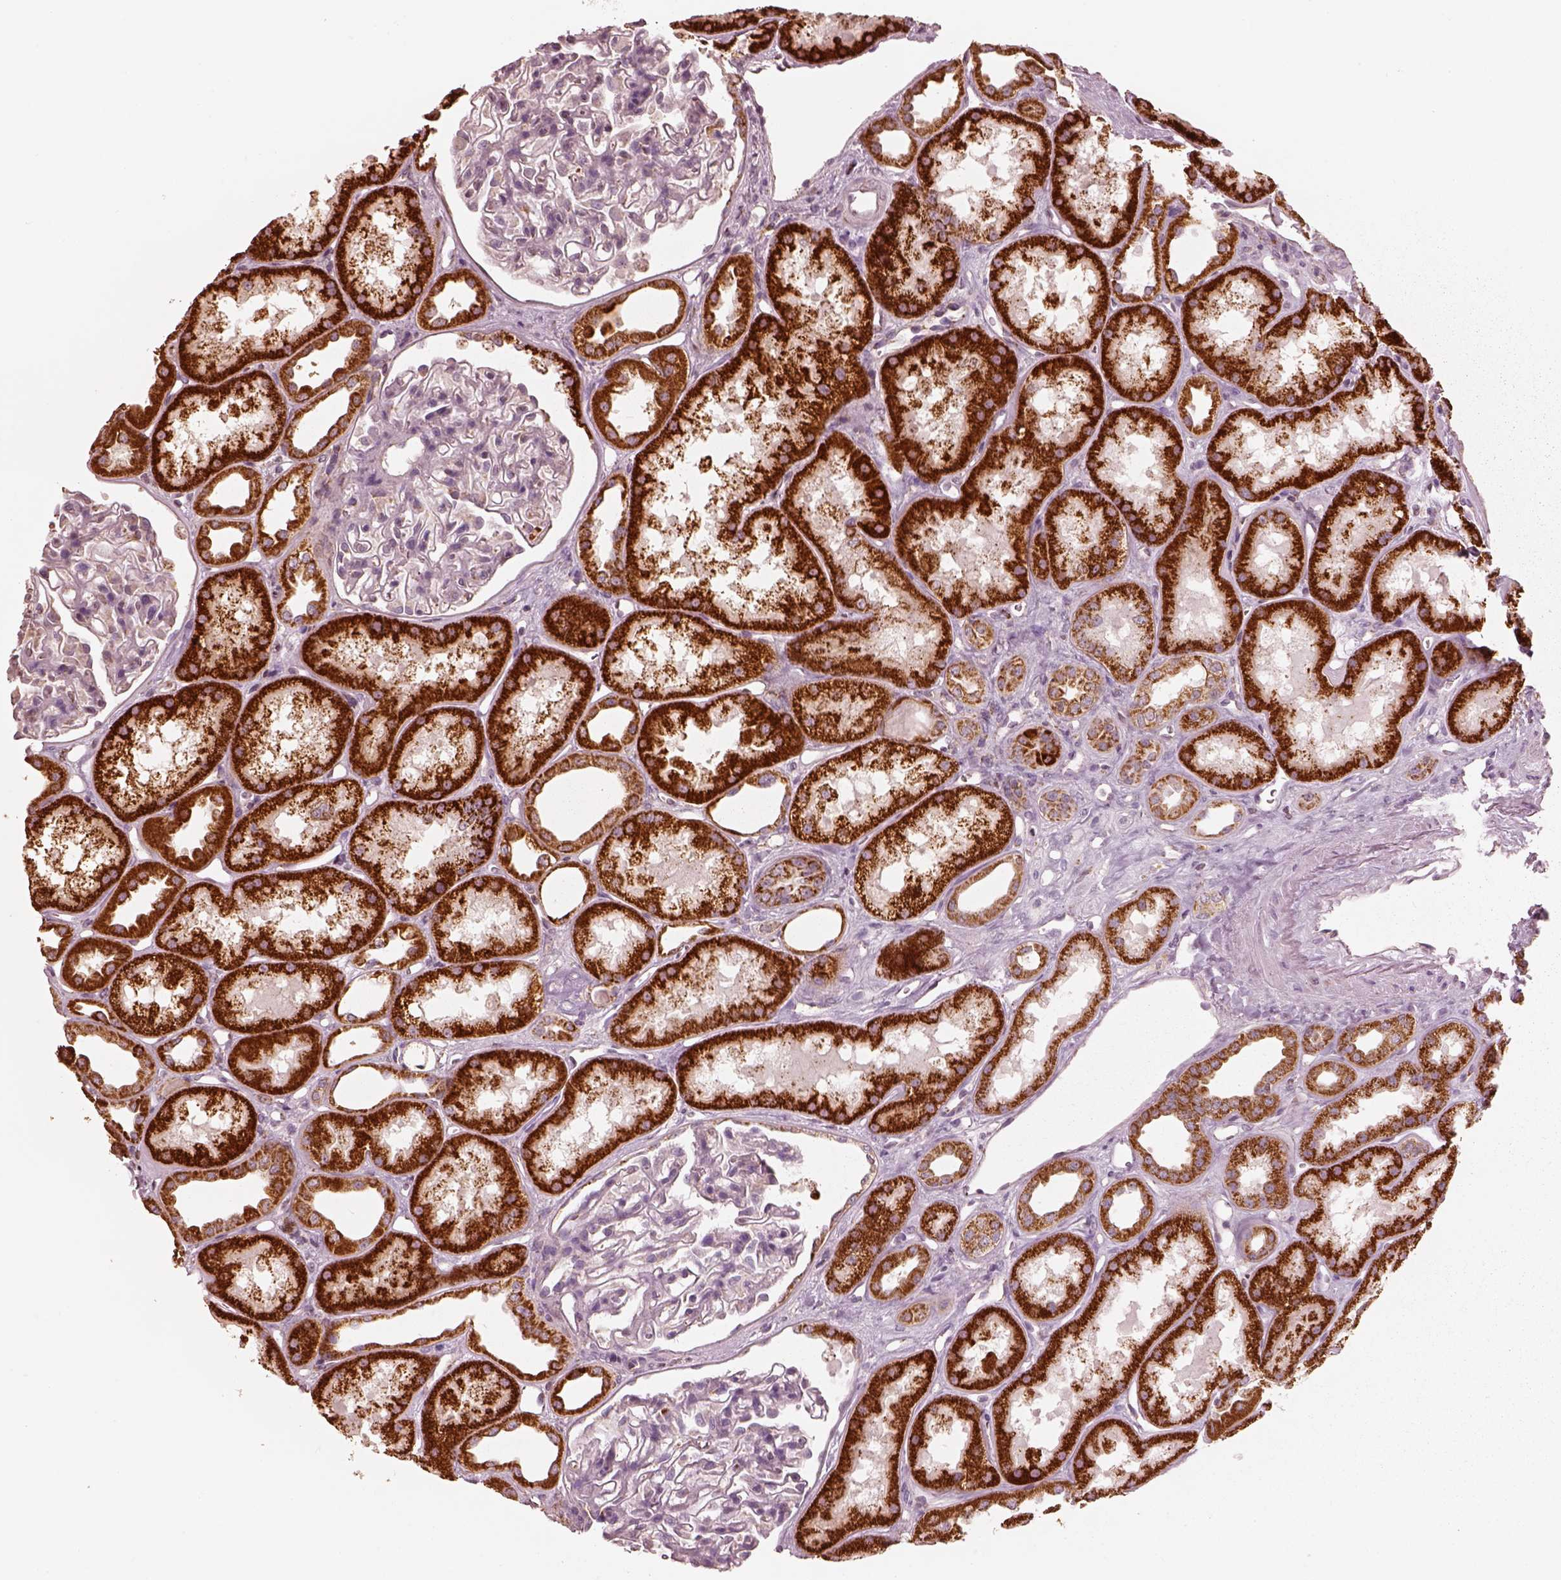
{"staining": {"intensity": "moderate", "quantity": "<25%", "location": "cytoplasmic/membranous"}, "tissue": "kidney", "cell_type": "Cells in glomeruli", "image_type": "normal", "snomed": [{"axis": "morphology", "description": "Normal tissue, NOS"}, {"axis": "topography", "description": "Kidney"}], "caption": "DAB immunohistochemical staining of benign kidney shows moderate cytoplasmic/membranous protein staining in approximately <25% of cells in glomeruli. Using DAB (3,3'-diaminobenzidine) (brown) and hematoxylin (blue) stains, captured at high magnification using brightfield microscopy.", "gene": "ENTPD6", "patient": {"sex": "male", "age": 61}}